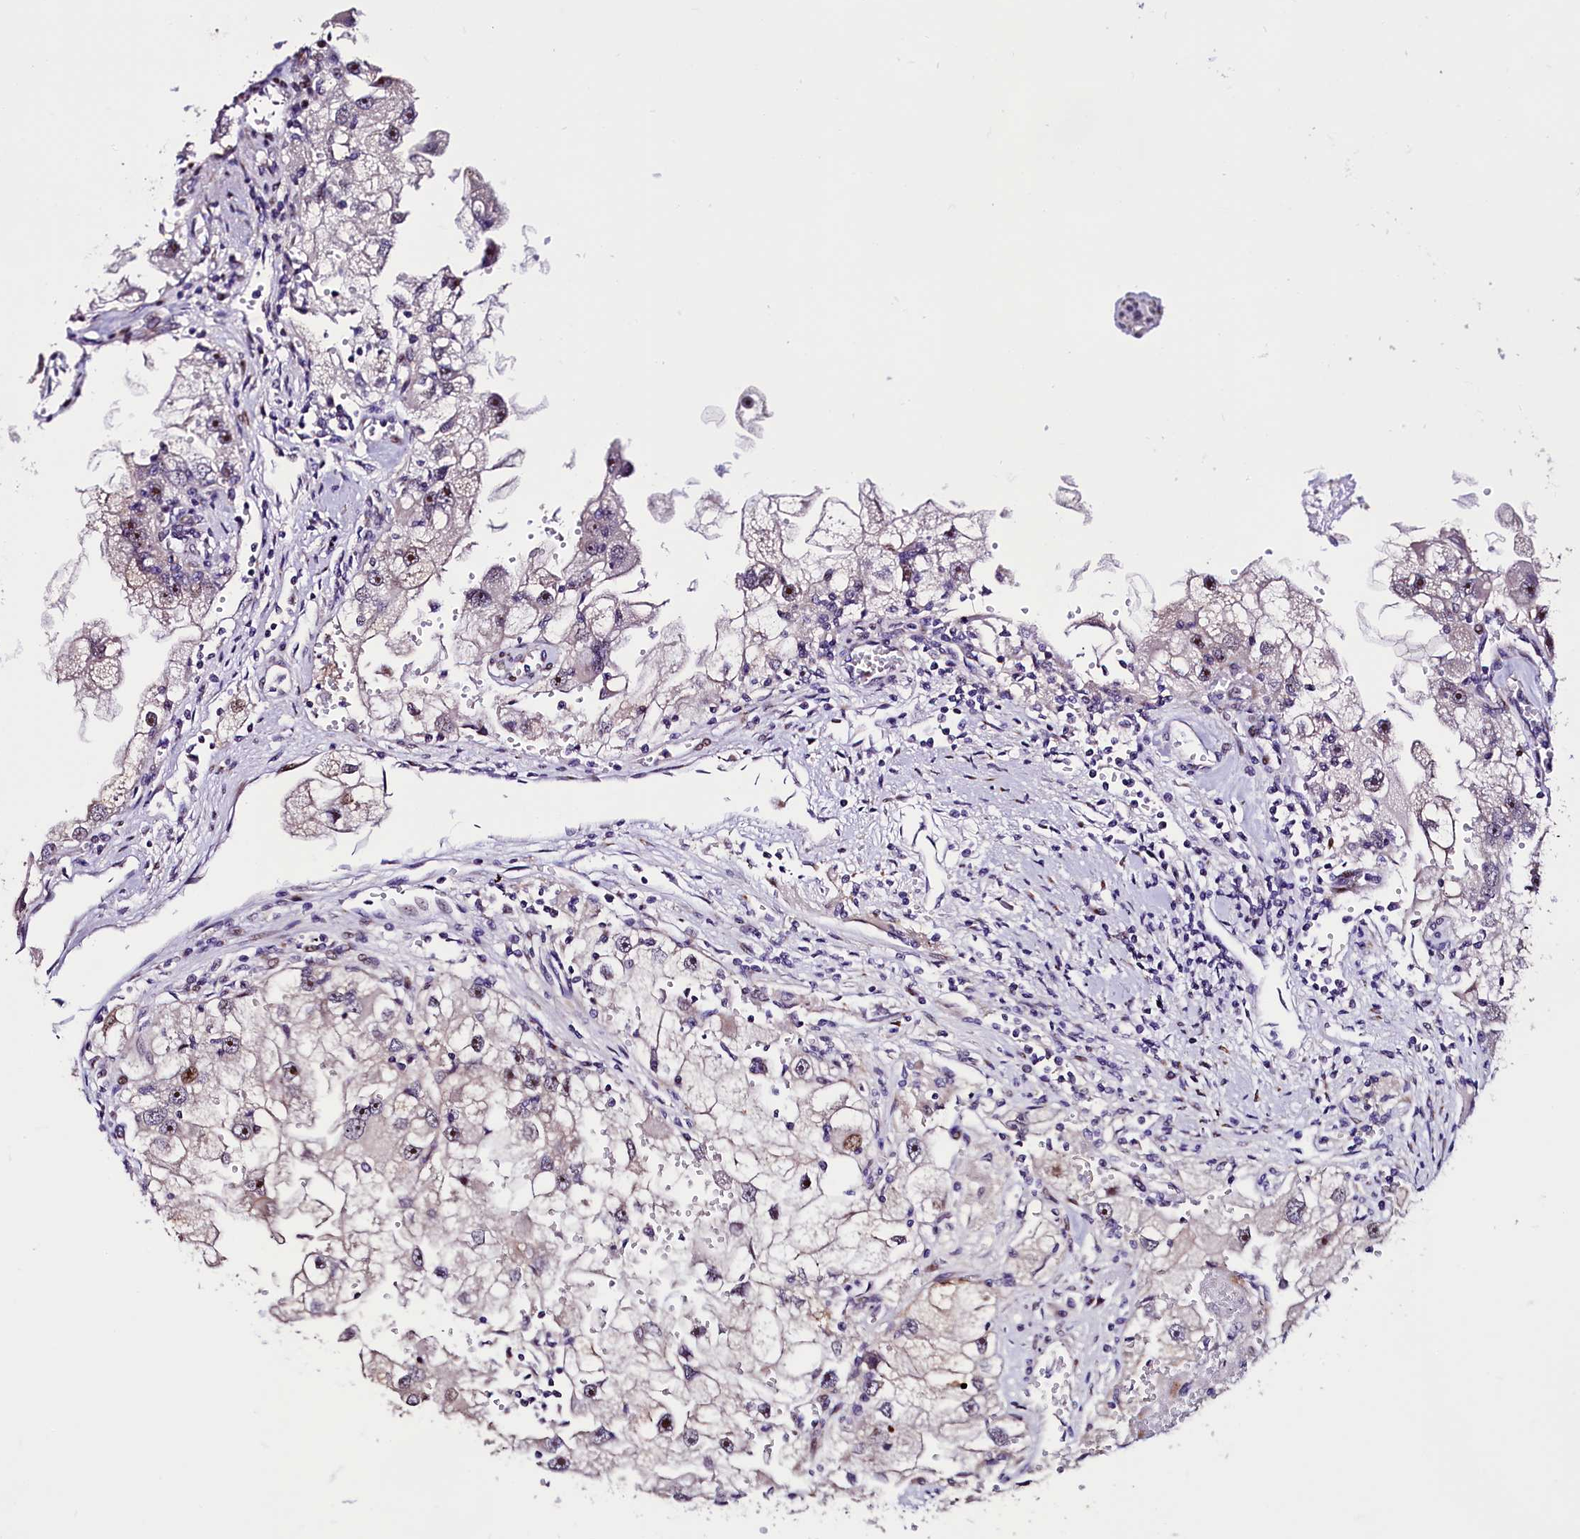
{"staining": {"intensity": "moderate", "quantity": "<25%", "location": "nuclear"}, "tissue": "renal cancer", "cell_type": "Tumor cells", "image_type": "cancer", "snomed": [{"axis": "morphology", "description": "Adenocarcinoma, NOS"}, {"axis": "topography", "description": "Kidney"}], "caption": "Adenocarcinoma (renal) stained with a brown dye demonstrates moderate nuclear positive positivity in approximately <25% of tumor cells.", "gene": "TRMT112", "patient": {"sex": "male", "age": 63}}